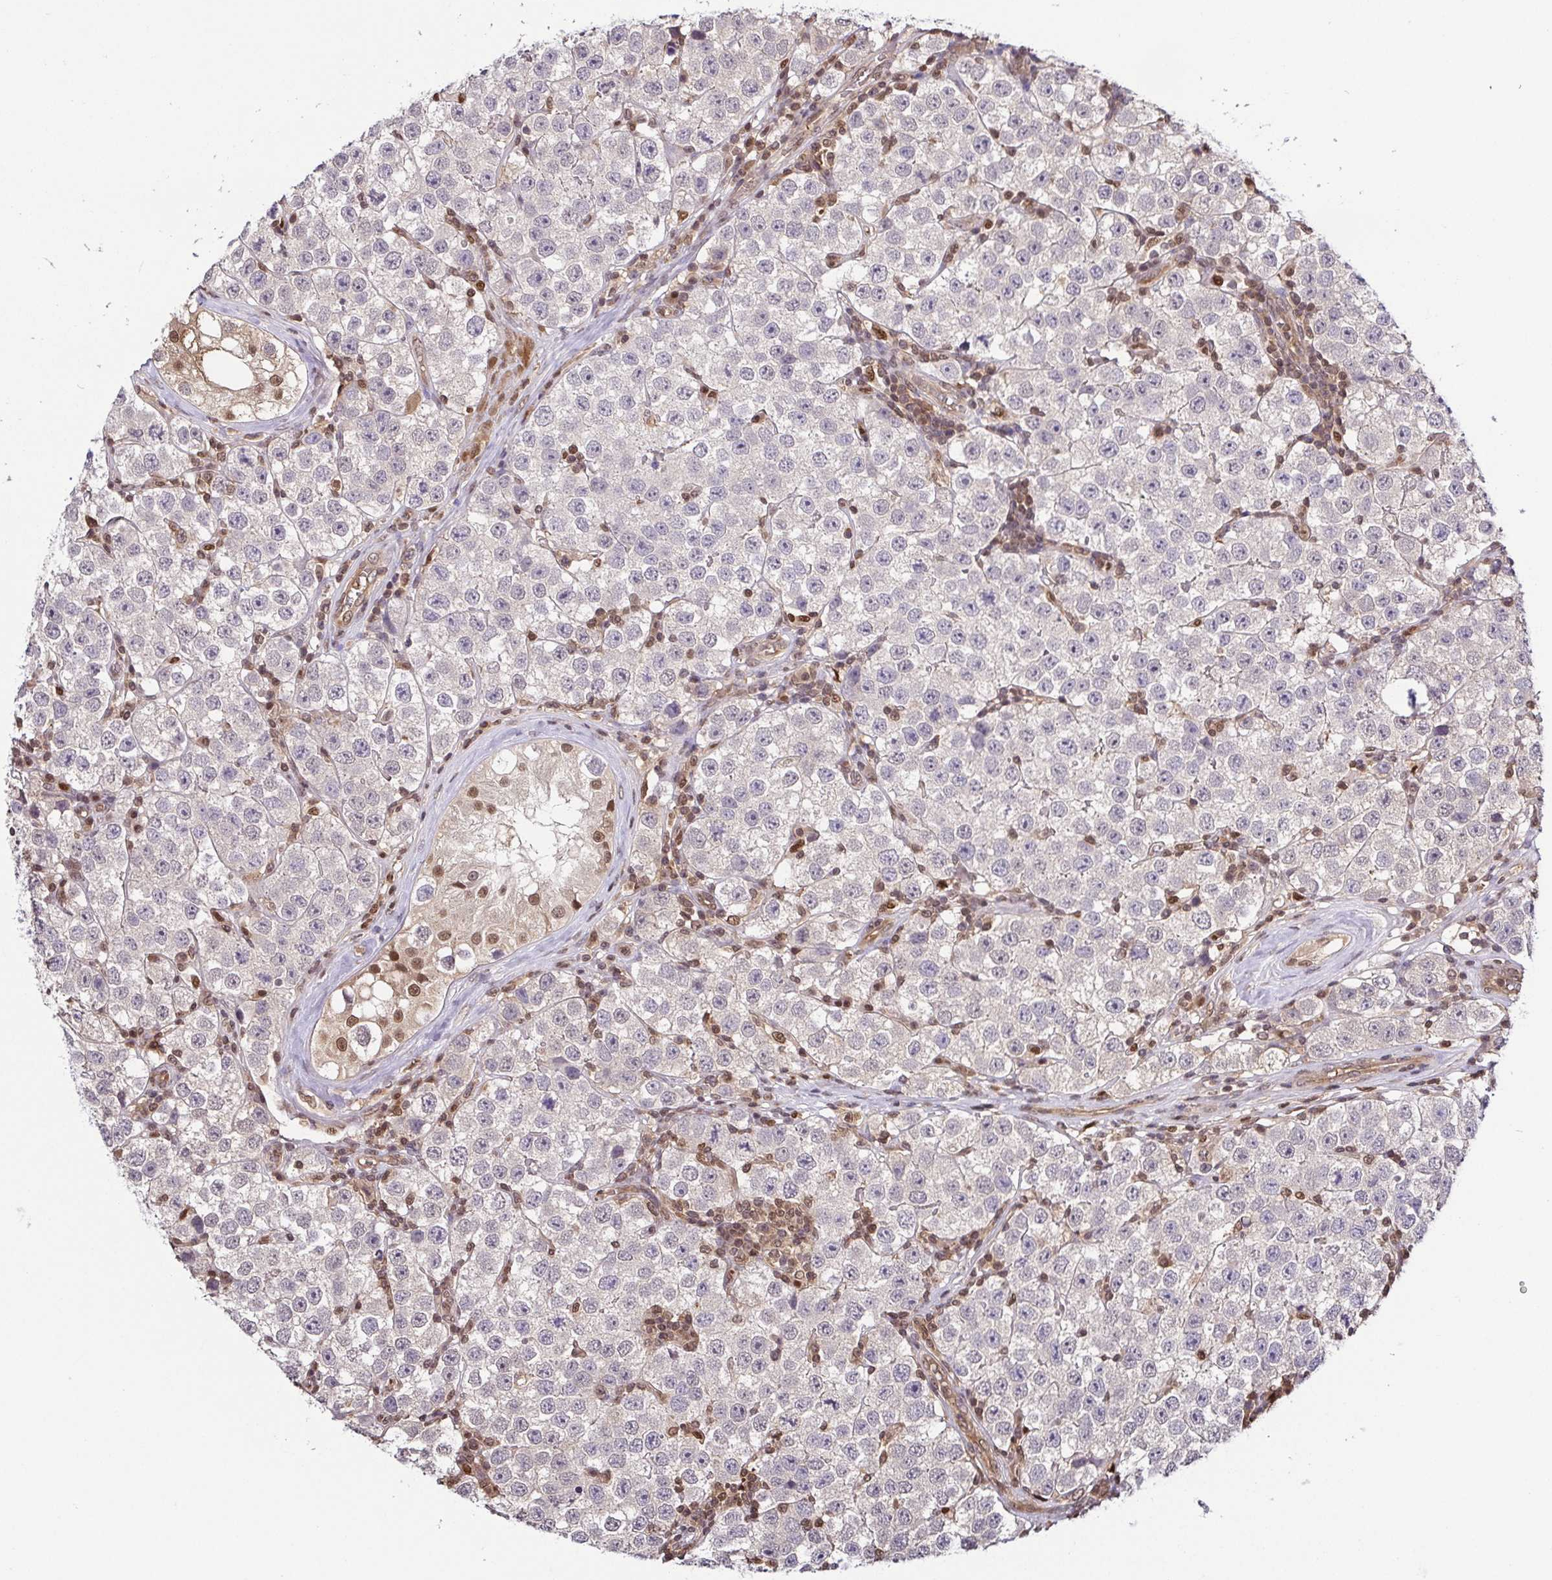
{"staining": {"intensity": "negative", "quantity": "none", "location": "none"}, "tissue": "testis cancer", "cell_type": "Tumor cells", "image_type": "cancer", "snomed": [{"axis": "morphology", "description": "Seminoma, NOS"}, {"axis": "topography", "description": "Testis"}], "caption": "IHC micrograph of neoplastic tissue: testis cancer (seminoma) stained with DAB reveals no significant protein expression in tumor cells.", "gene": "PSMB9", "patient": {"sex": "male", "age": 34}}